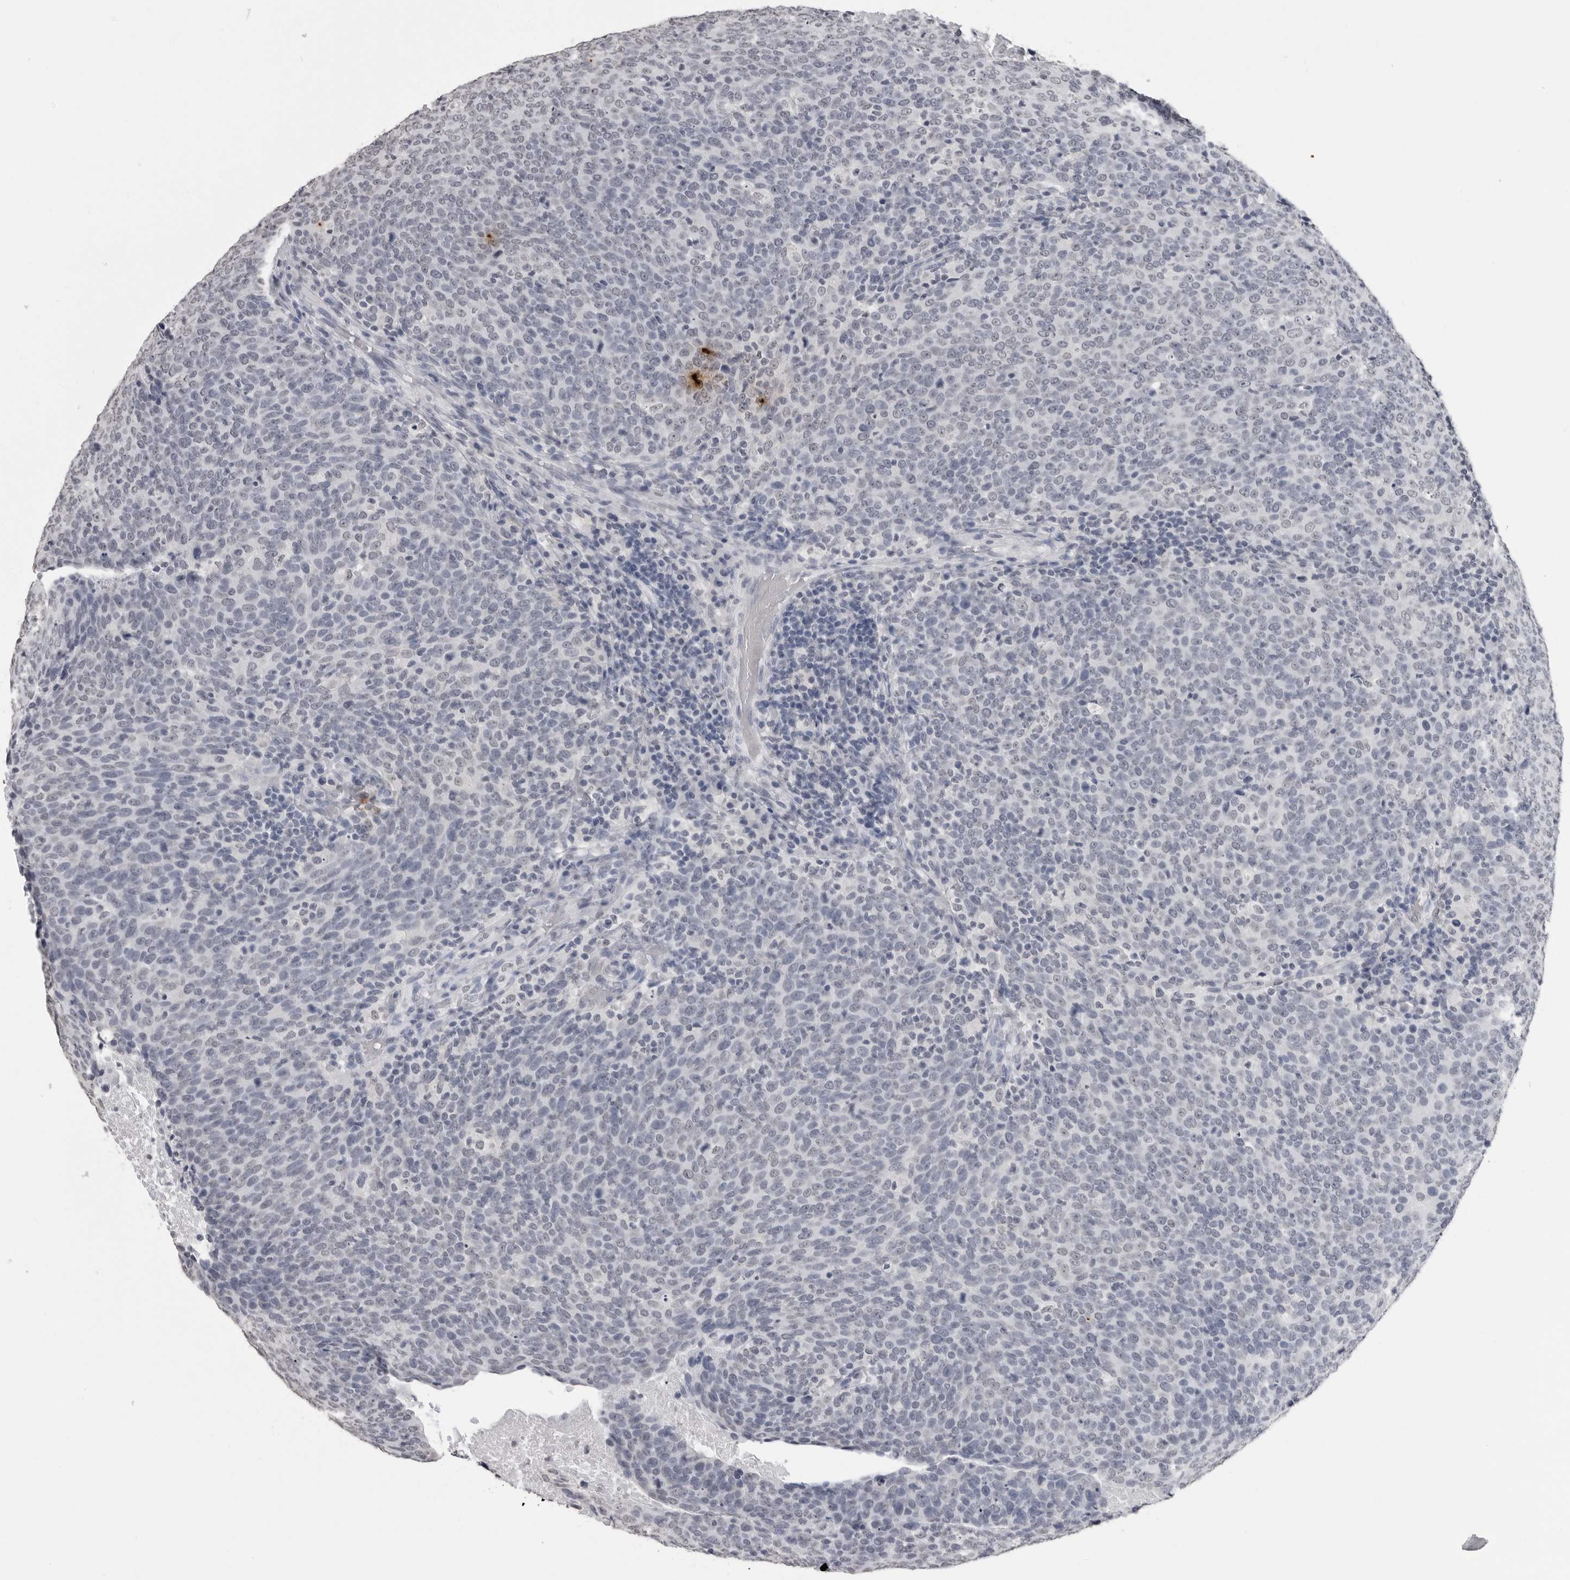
{"staining": {"intensity": "negative", "quantity": "none", "location": "none"}, "tissue": "head and neck cancer", "cell_type": "Tumor cells", "image_type": "cancer", "snomed": [{"axis": "morphology", "description": "Squamous cell carcinoma, NOS"}, {"axis": "morphology", "description": "Squamous cell carcinoma, metastatic, NOS"}, {"axis": "topography", "description": "Lymph node"}, {"axis": "topography", "description": "Head-Neck"}], "caption": "The micrograph displays no staining of tumor cells in squamous cell carcinoma (head and neck).", "gene": "HEPACAM", "patient": {"sex": "male", "age": 62}}